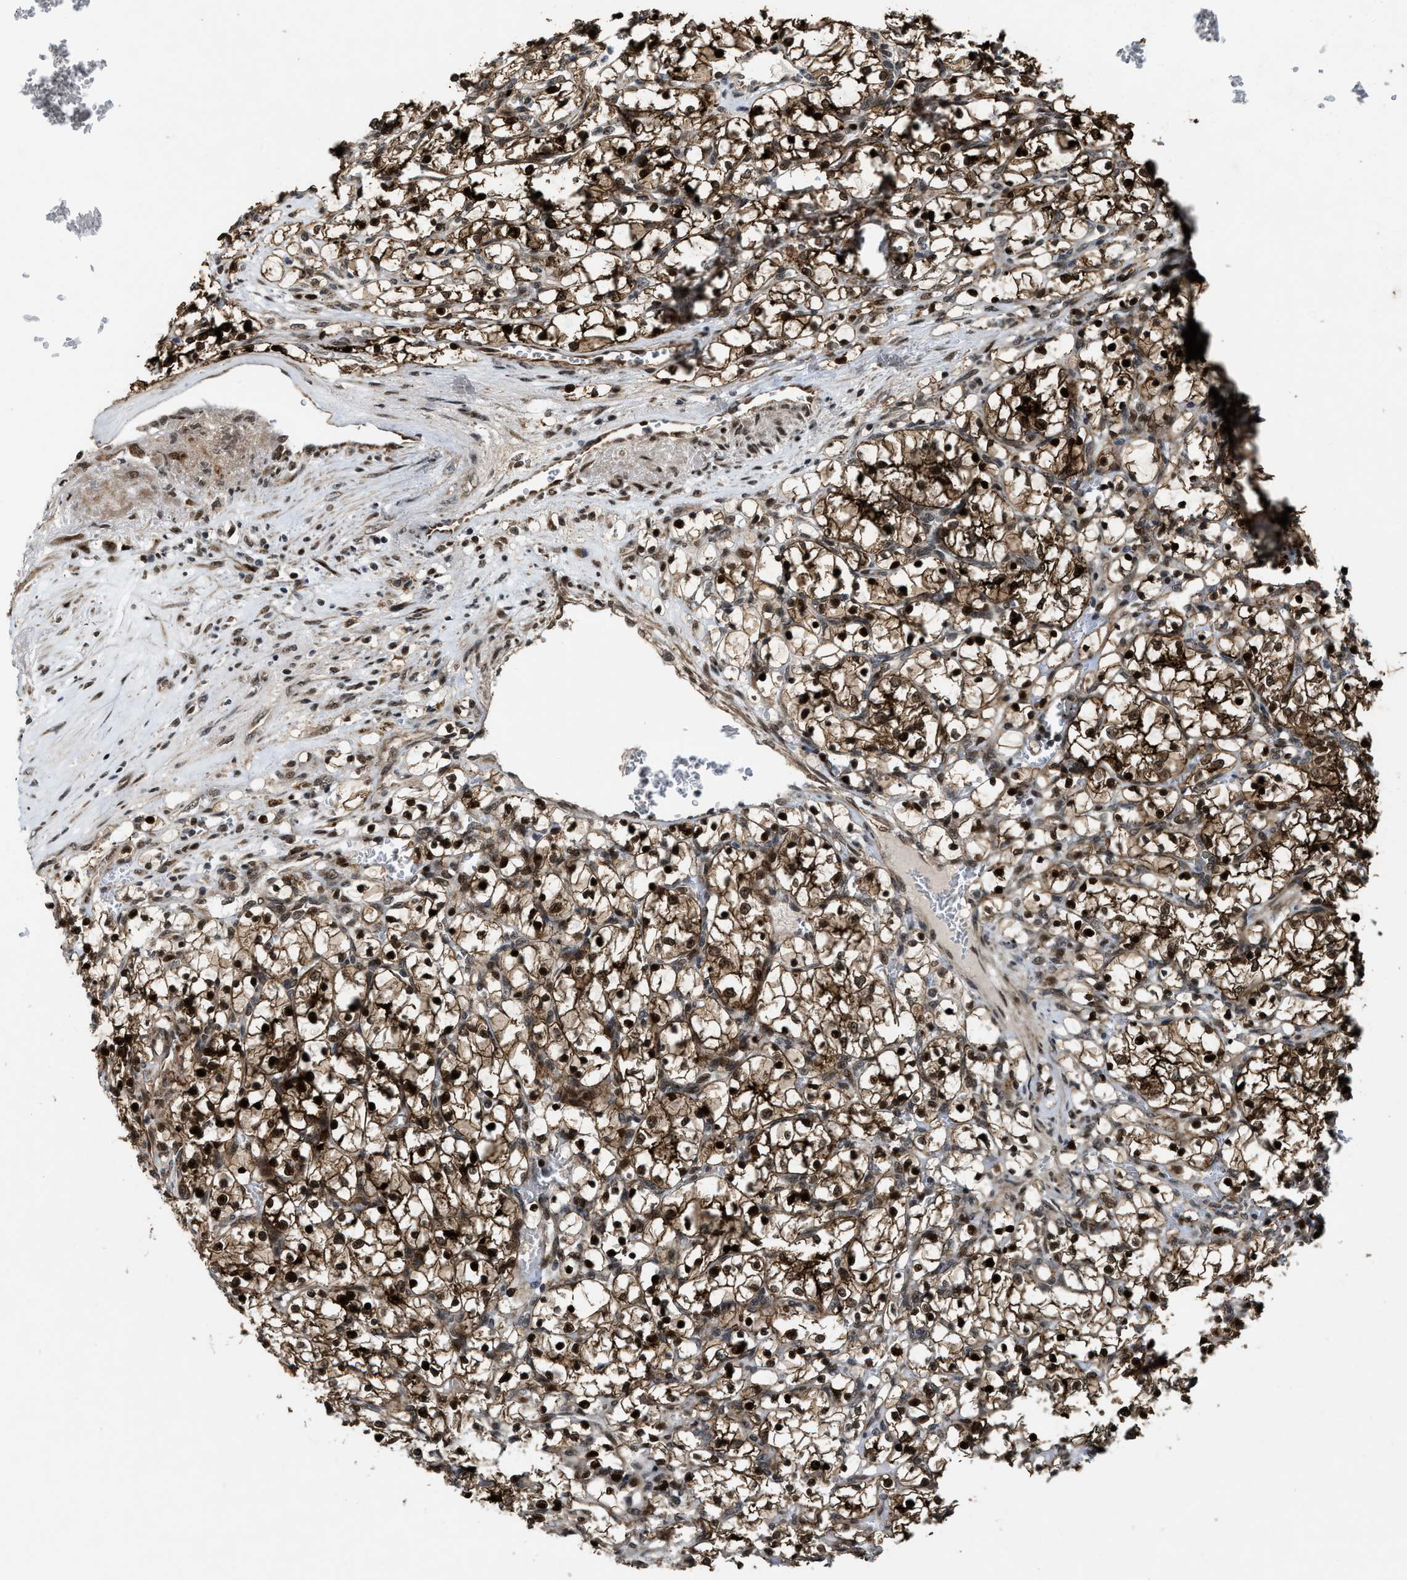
{"staining": {"intensity": "strong", "quantity": ">75%", "location": "cytoplasmic/membranous,nuclear"}, "tissue": "renal cancer", "cell_type": "Tumor cells", "image_type": "cancer", "snomed": [{"axis": "morphology", "description": "Adenocarcinoma, NOS"}, {"axis": "topography", "description": "Kidney"}], "caption": "A high-resolution micrograph shows IHC staining of adenocarcinoma (renal), which demonstrates strong cytoplasmic/membranous and nuclear positivity in approximately >75% of tumor cells.", "gene": "ZNF250", "patient": {"sex": "female", "age": 69}}